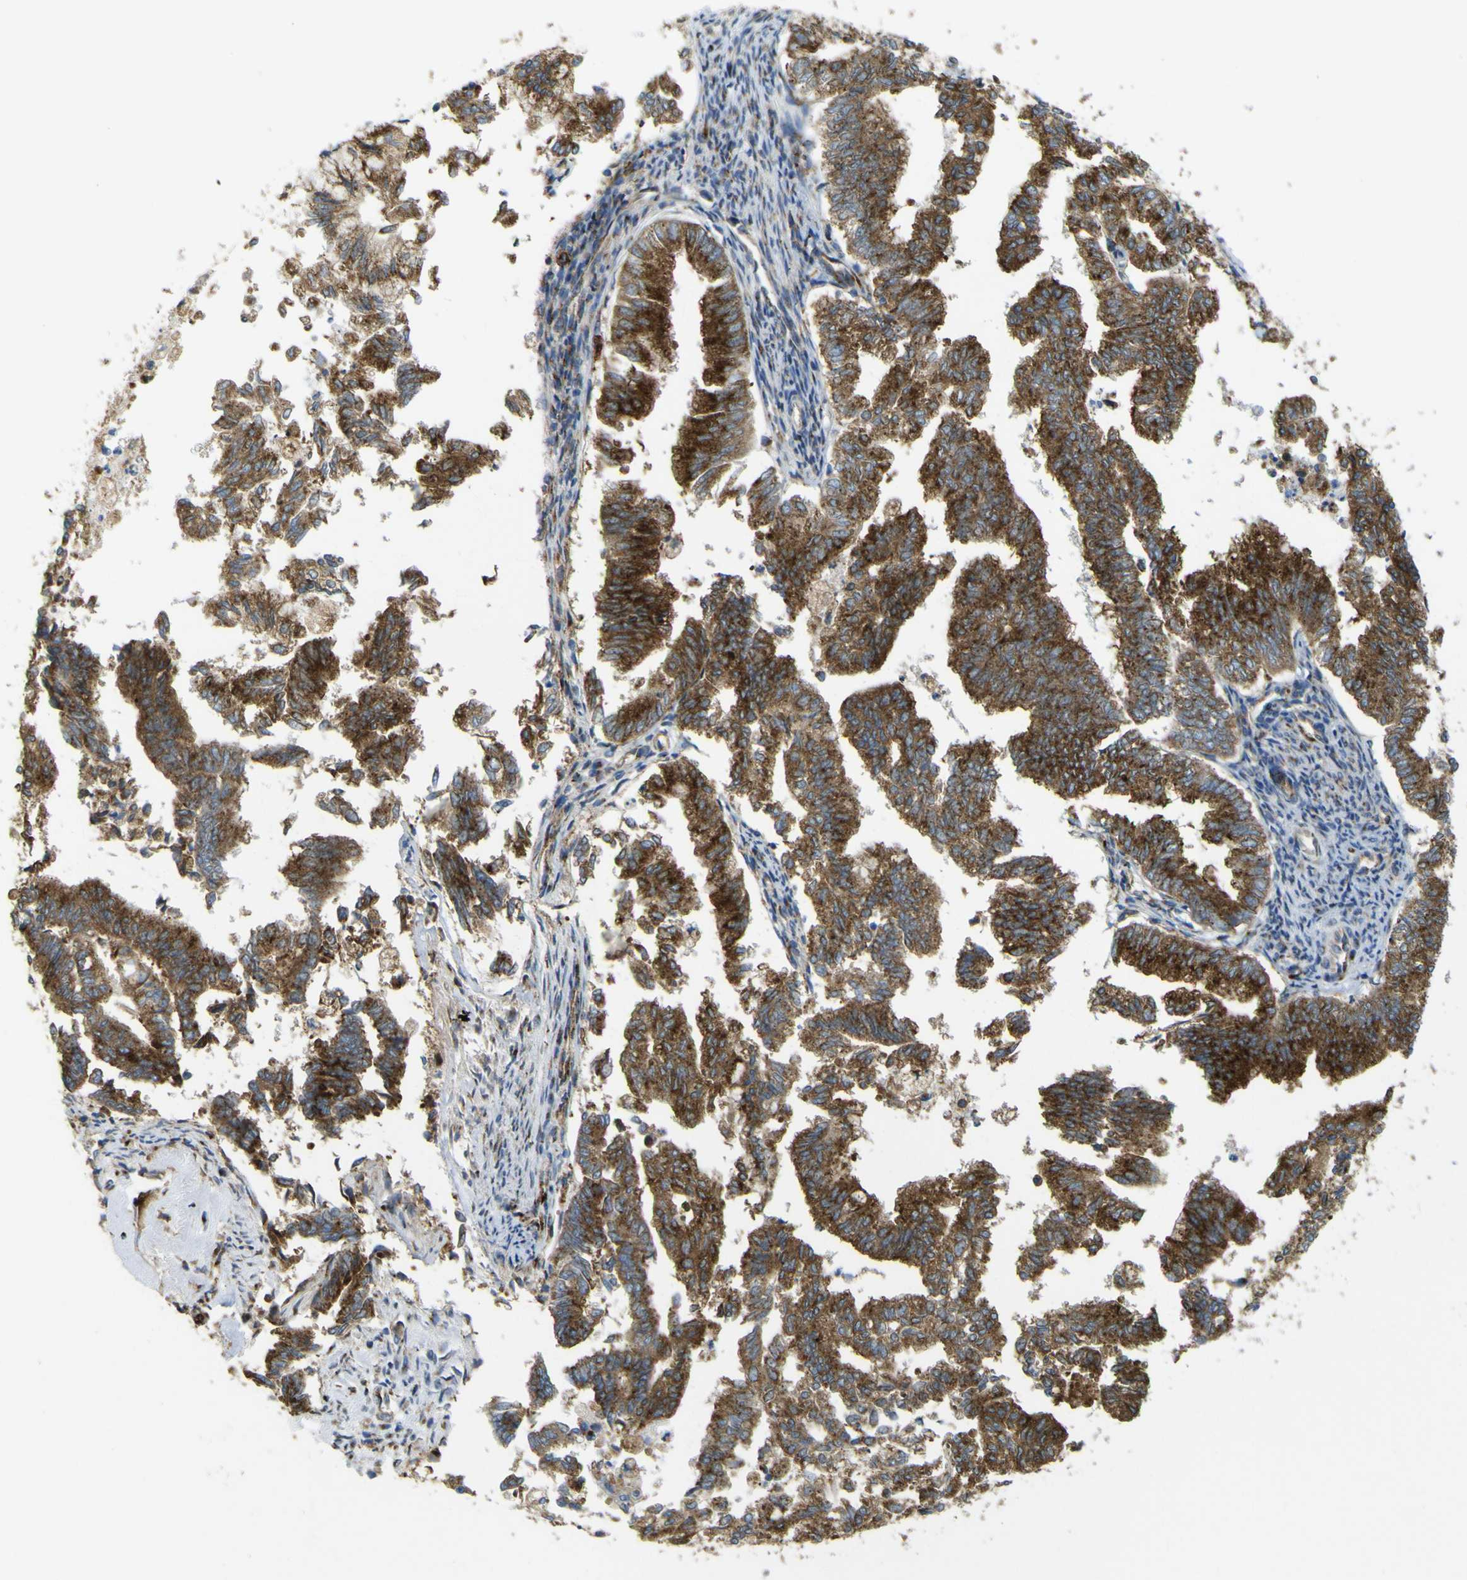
{"staining": {"intensity": "strong", "quantity": ">75%", "location": "cytoplasmic/membranous"}, "tissue": "endometrial cancer", "cell_type": "Tumor cells", "image_type": "cancer", "snomed": [{"axis": "morphology", "description": "Necrosis, NOS"}, {"axis": "morphology", "description": "Adenocarcinoma, NOS"}, {"axis": "topography", "description": "Endometrium"}], "caption": "Immunohistochemical staining of human endometrial cancer (adenocarcinoma) shows high levels of strong cytoplasmic/membranous expression in about >75% of tumor cells.", "gene": "IGF2R", "patient": {"sex": "female", "age": 79}}